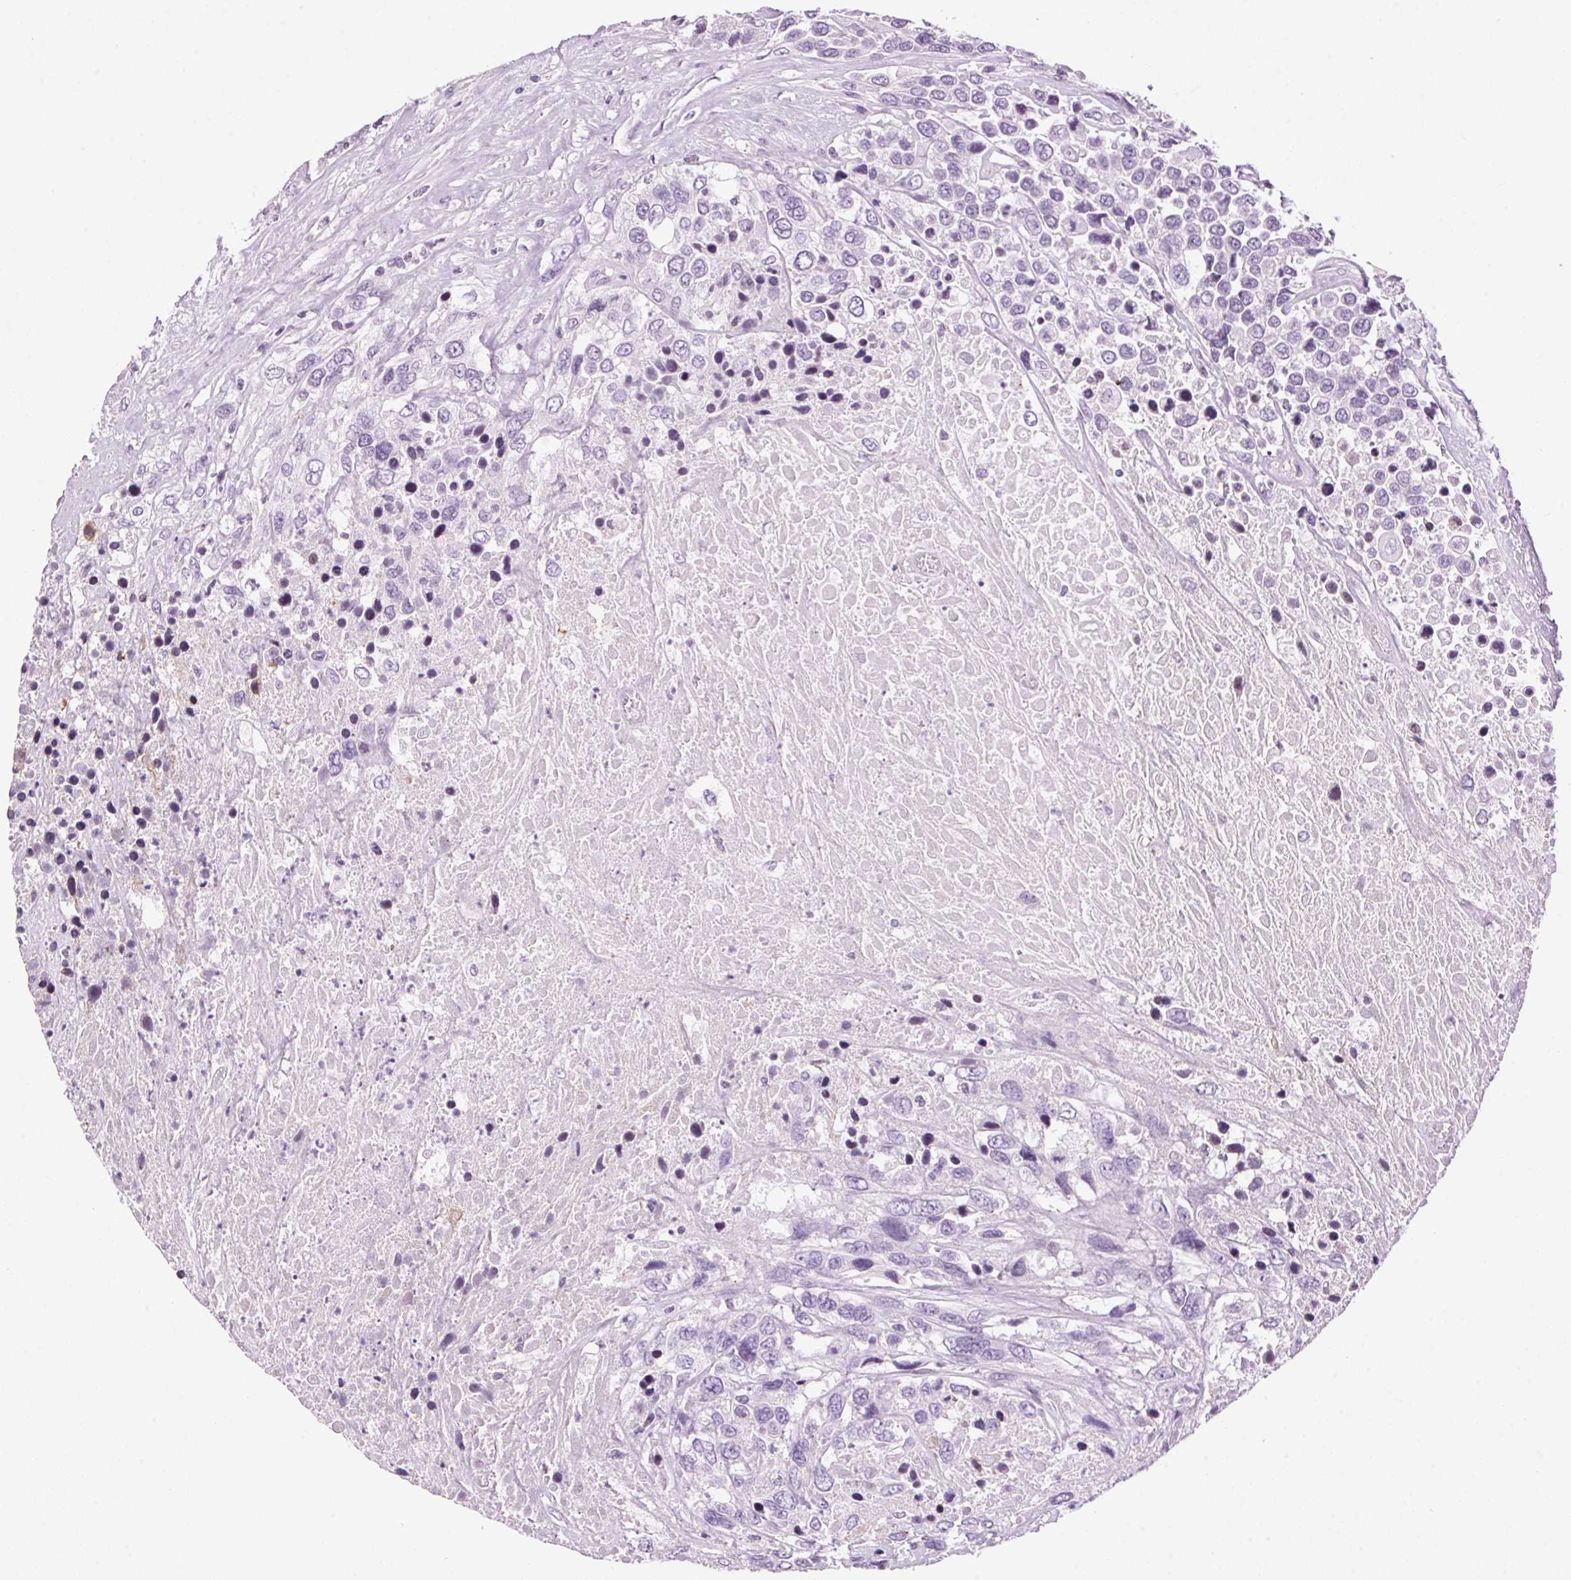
{"staining": {"intensity": "negative", "quantity": "none", "location": "none"}, "tissue": "urothelial cancer", "cell_type": "Tumor cells", "image_type": "cancer", "snomed": [{"axis": "morphology", "description": "Urothelial carcinoma, High grade"}, {"axis": "topography", "description": "Urinary bladder"}], "caption": "Immunohistochemical staining of urothelial carcinoma (high-grade) shows no significant staining in tumor cells.", "gene": "TMEM88B", "patient": {"sex": "female", "age": 70}}